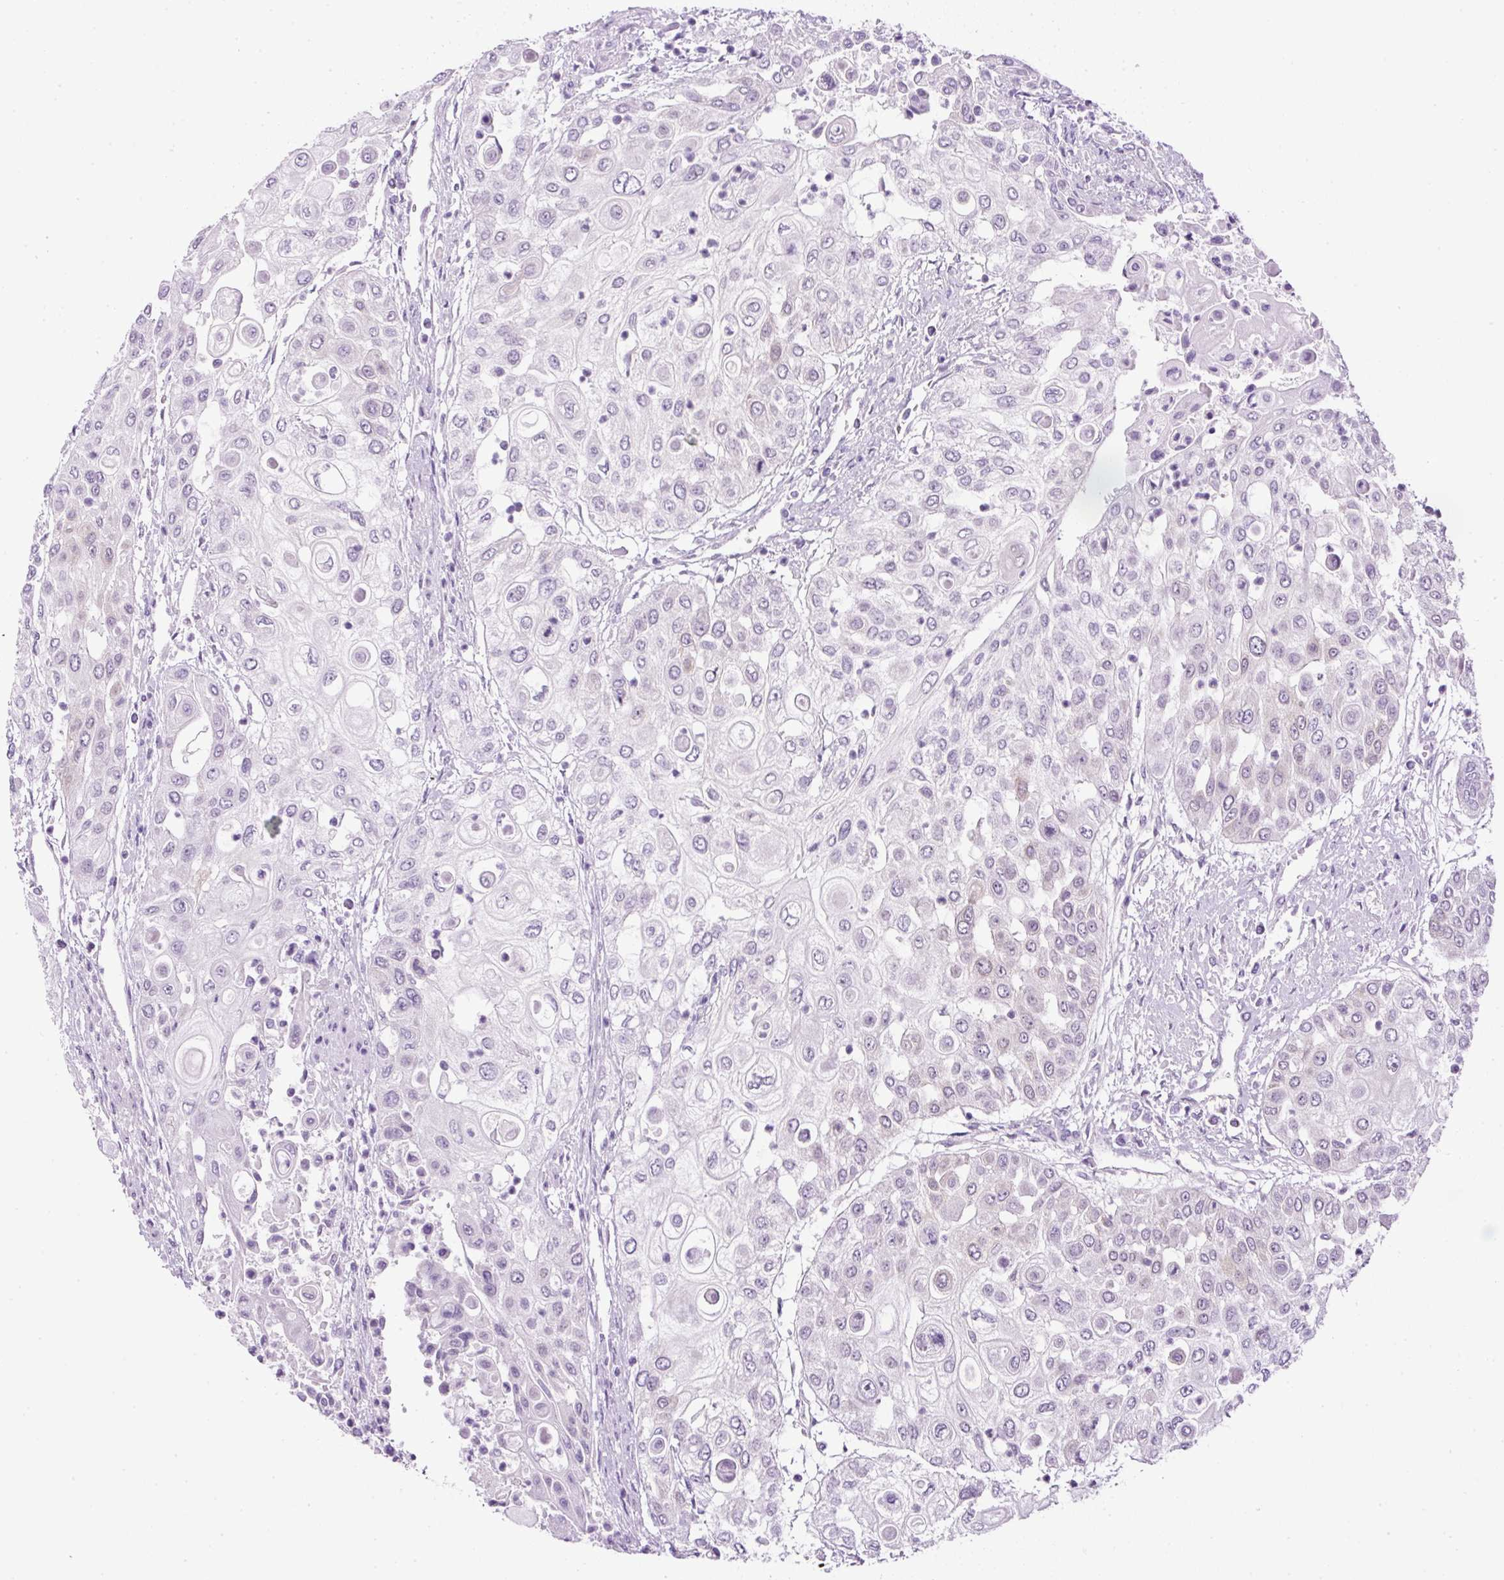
{"staining": {"intensity": "negative", "quantity": "none", "location": "none"}, "tissue": "urothelial cancer", "cell_type": "Tumor cells", "image_type": "cancer", "snomed": [{"axis": "morphology", "description": "Urothelial carcinoma, High grade"}, {"axis": "topography", "description": "Urinary bladder"}], "caption": "This is an IHC image of human urothelial cancer. There is no expression in tumor cells.", "gene": "RHBDD2", "patient": {"sex": "female", "age": 79}}